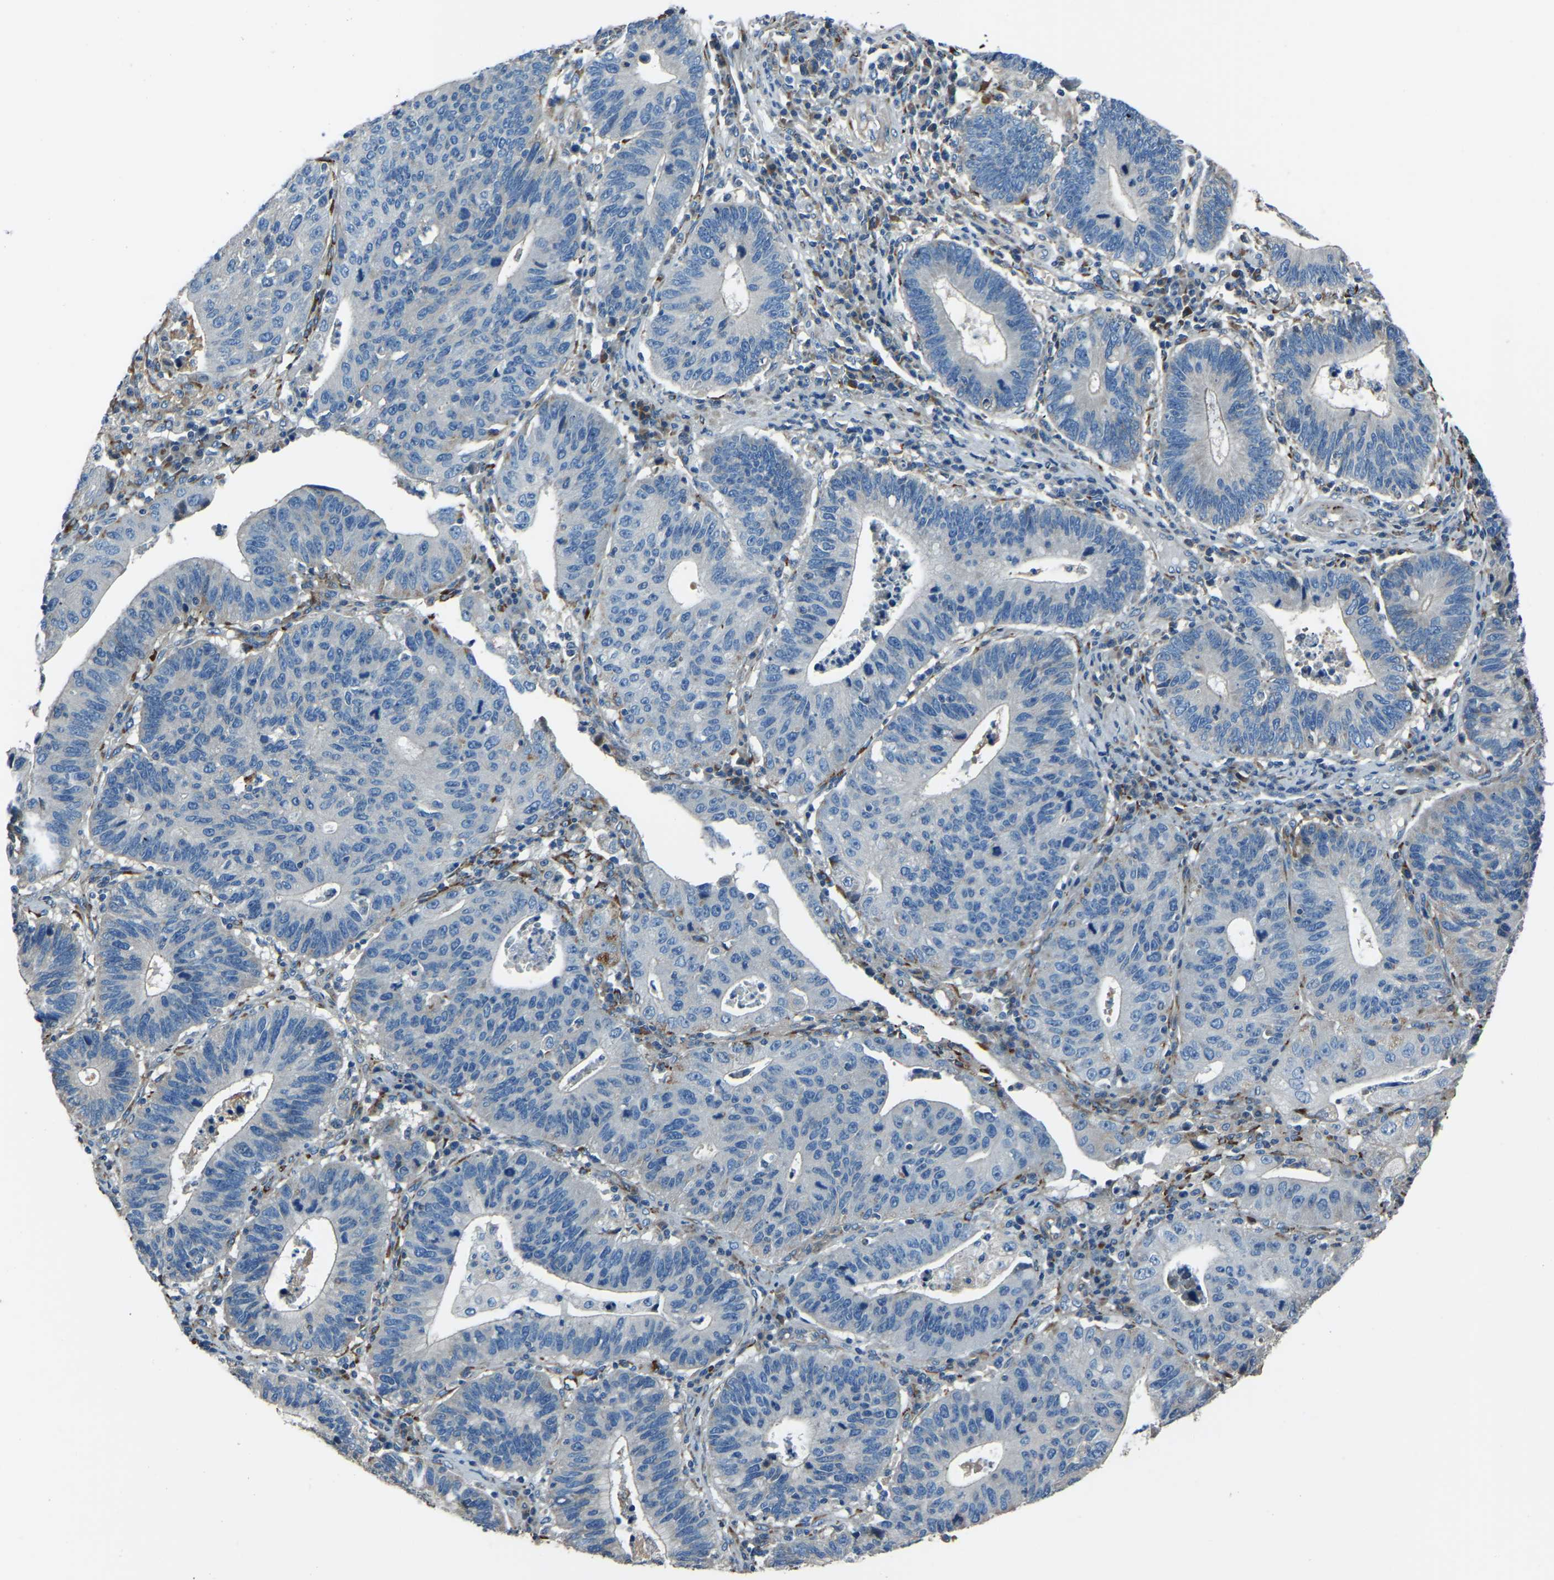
{"staining": {"intensity": "negative", "quantity": "none", "location": "none"}, "tissue": "stomach cancer", "cell_type": "Tumor cells", "image_type": "cancer", "snomed": [{"axis": "morphology", "description": "Adenocarcinoma, NOS"}, {"axis": "topography", "description": "Stomach"}], "caption": "This is a image of immunohistochemistry (IHC) staining of stomach cancer, which shows no expression in tumor cells.", "gene": "COL3A1", "patient": {"sex": "male", "age": 59}}